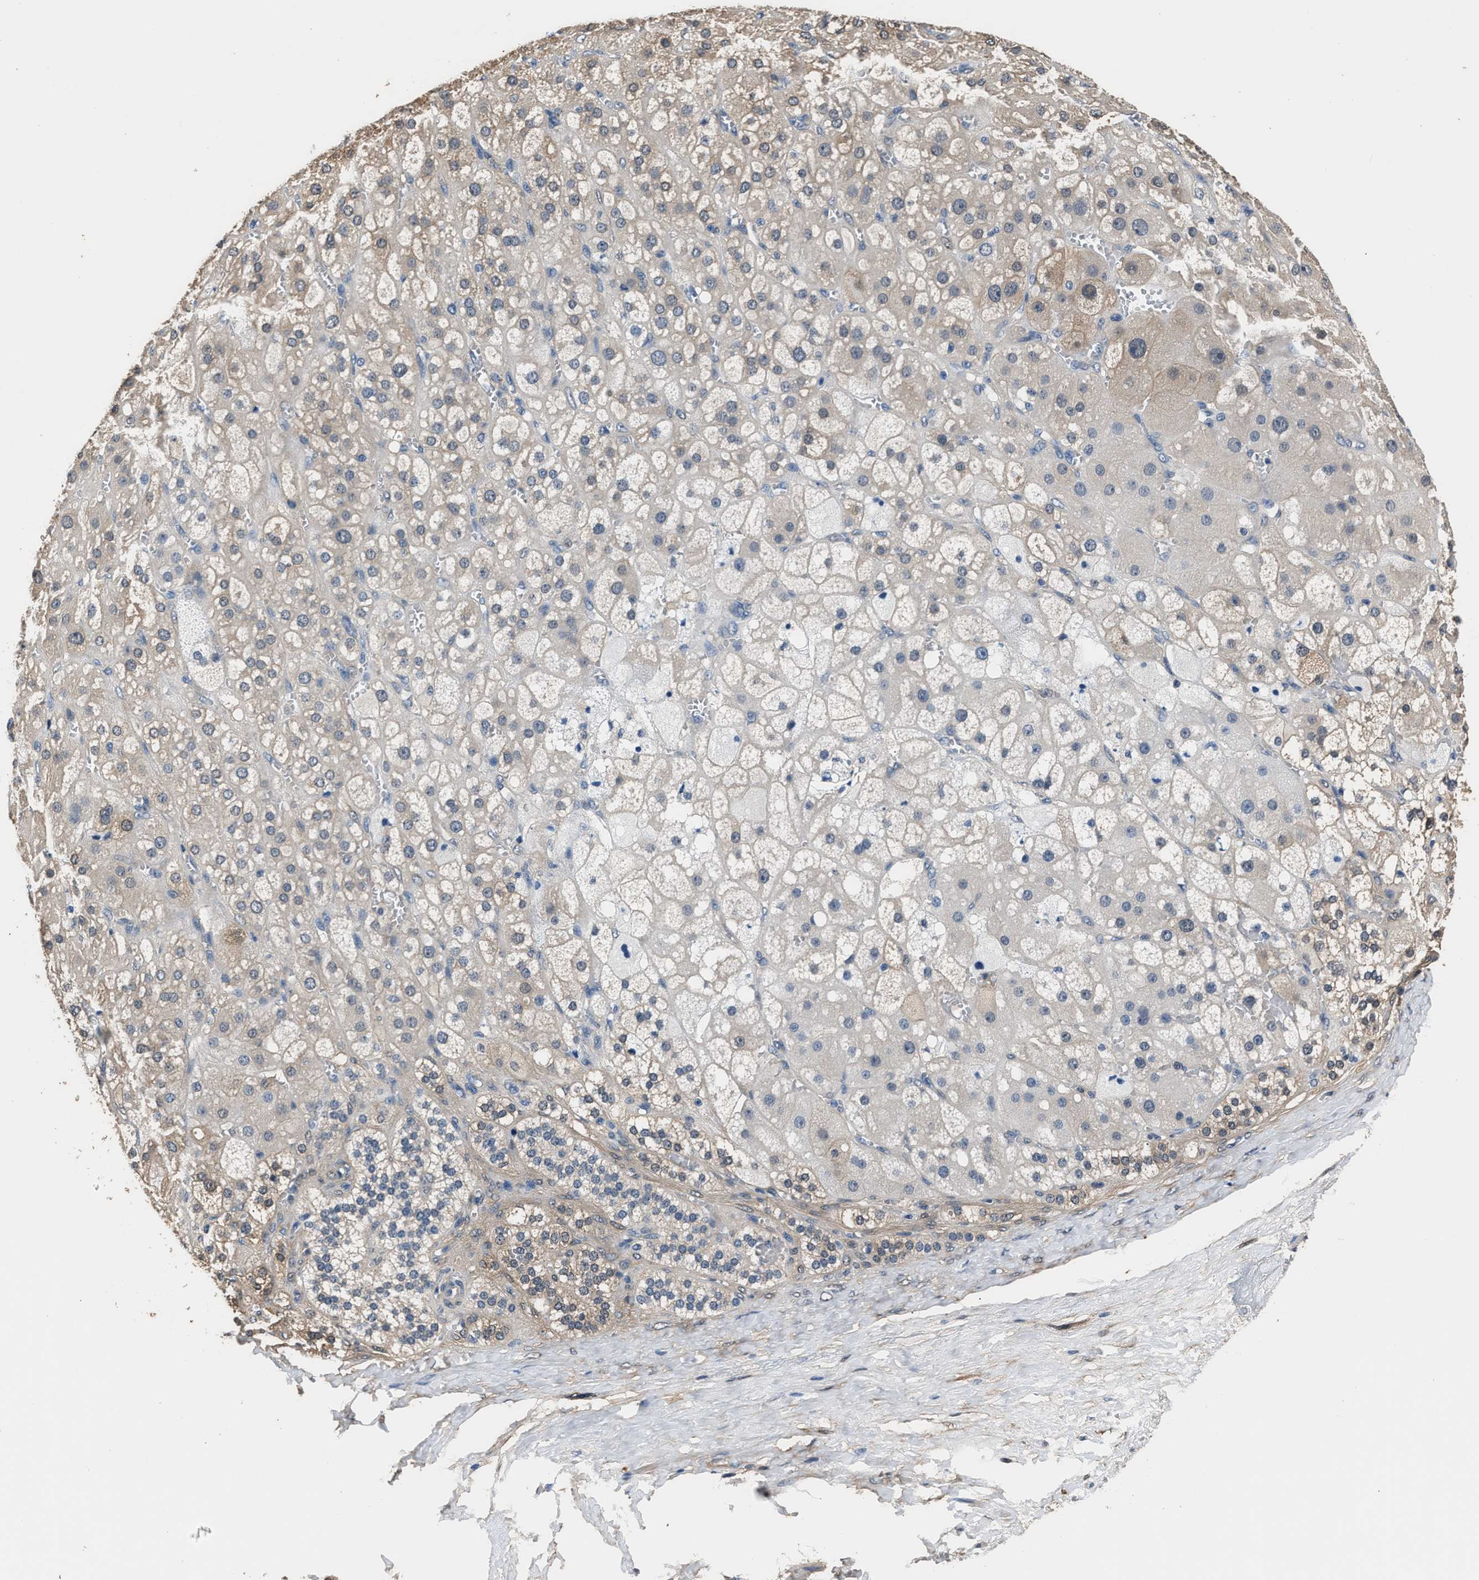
{"staining": {"intensity": "moderate", "quantity": "25%-75%", "location": "cytoplasmic/membranous"}, "tissue": "adrenal gland", "cell_type": "Glandular cells", "image_type": "normal", "snomed": [{"axis": "morphology", "description": "Normal tissue, NOS"}, {"axis": "topography", "description": "Adrenal gland"}], "caption": "DAB immunohistochemical staining of normal adrenal gland exhibits moderate cytoplasmic/membranous protein expression in about 25%-75% of glandular cells.", "gene": "GSTP1", "patient": {"sex": "female", "age": 47}}